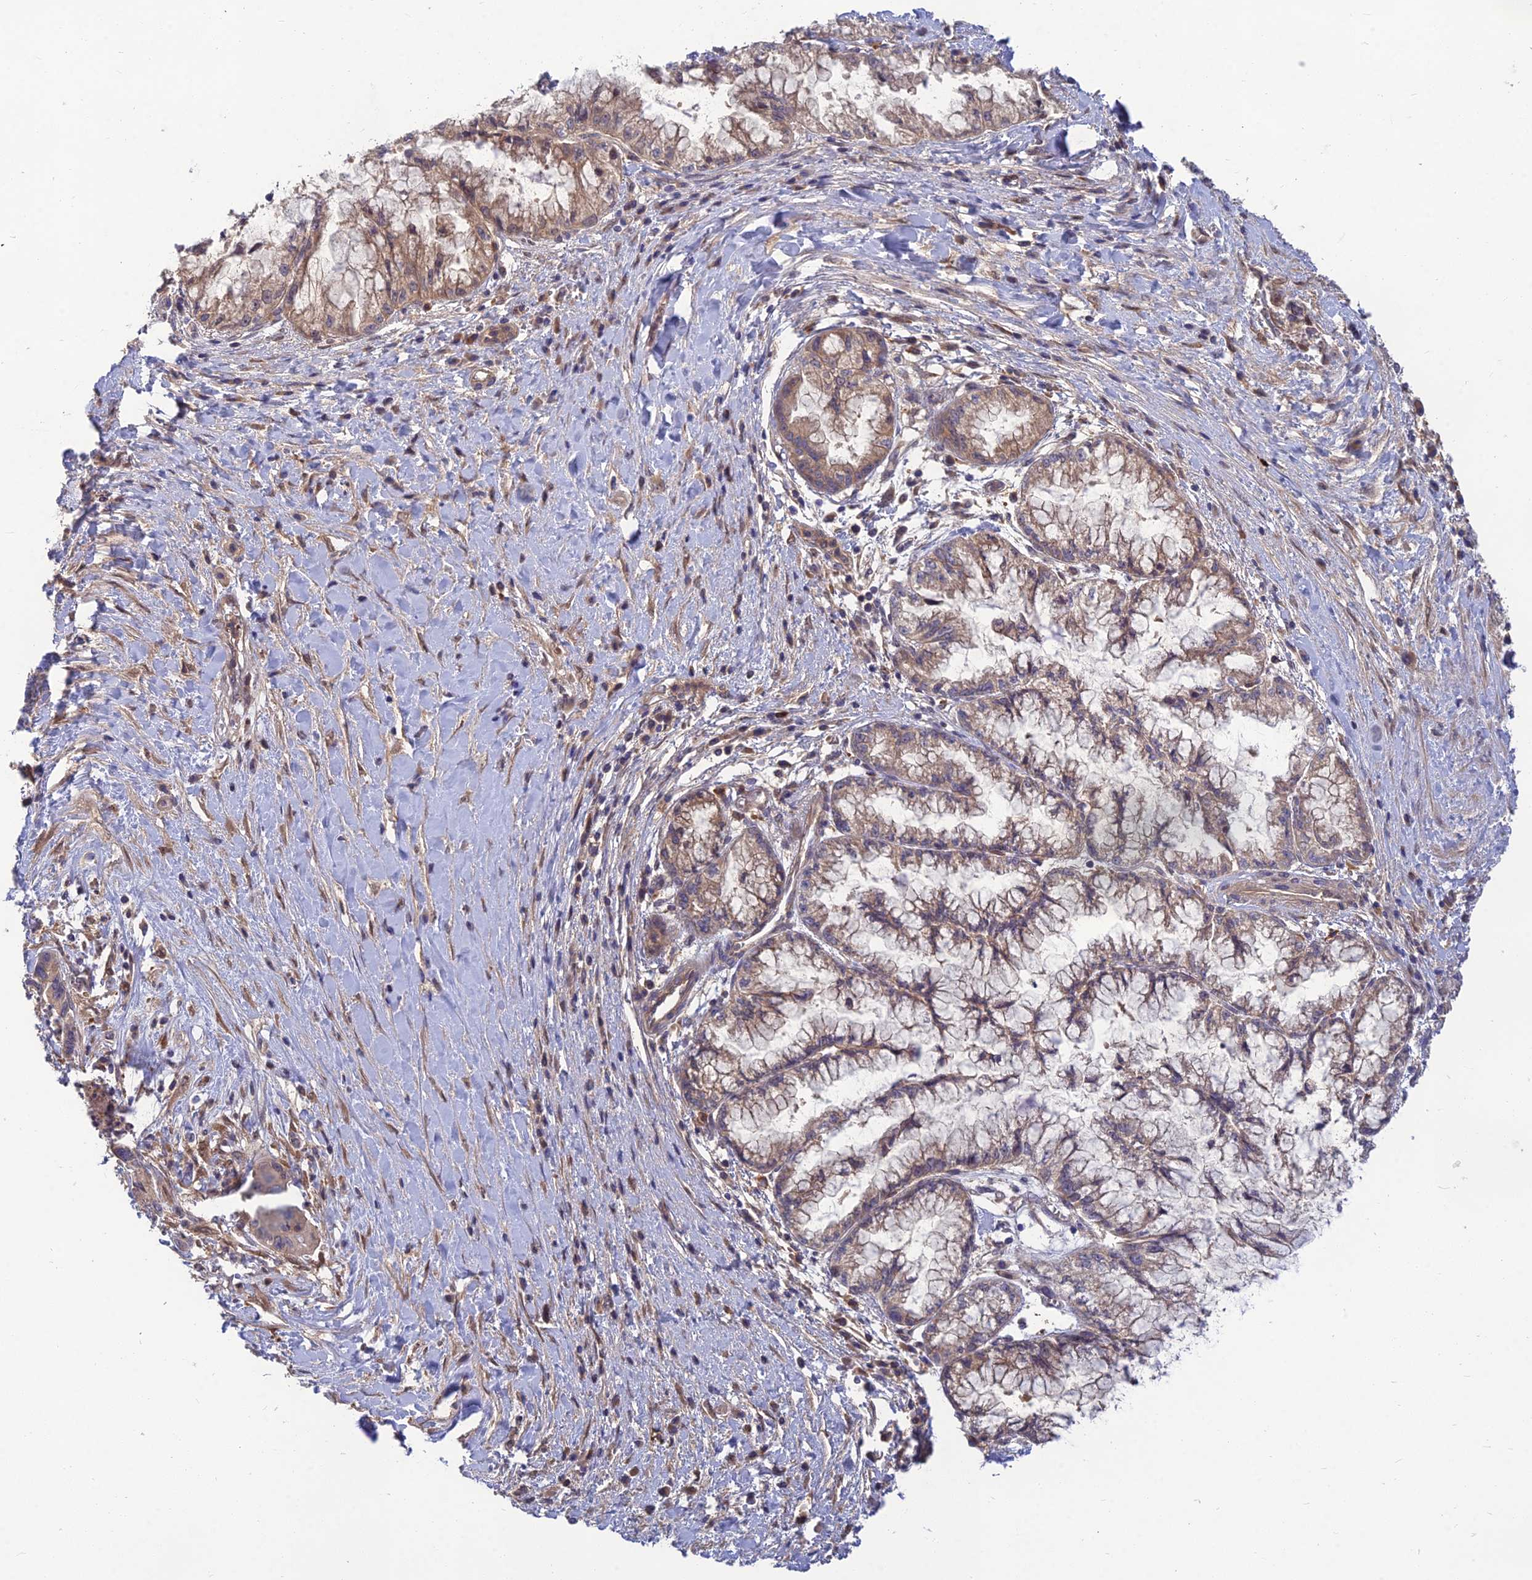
{"staining": {"intensity": "weak", "quantity": ">75%", "location": "cytoplasmic/membranous"}, "tissue": "pancreatic cancer", "cell_type": "Tumor cells", "image_type": "cancer", "snomed": [{"axis": "morphology", "description": "Adenocarcinoma, NOS"}, {"axis": "topography", "description": "Pancreas"}], "caption": "Brown immunohistochemical staining in pancreatic adenocarcinoma shows weak cytoplasmic/membranous staining in about >75% of tumor cells.", "gene": "FAM151B", "patient": {"sex": "male", "age": 73}}